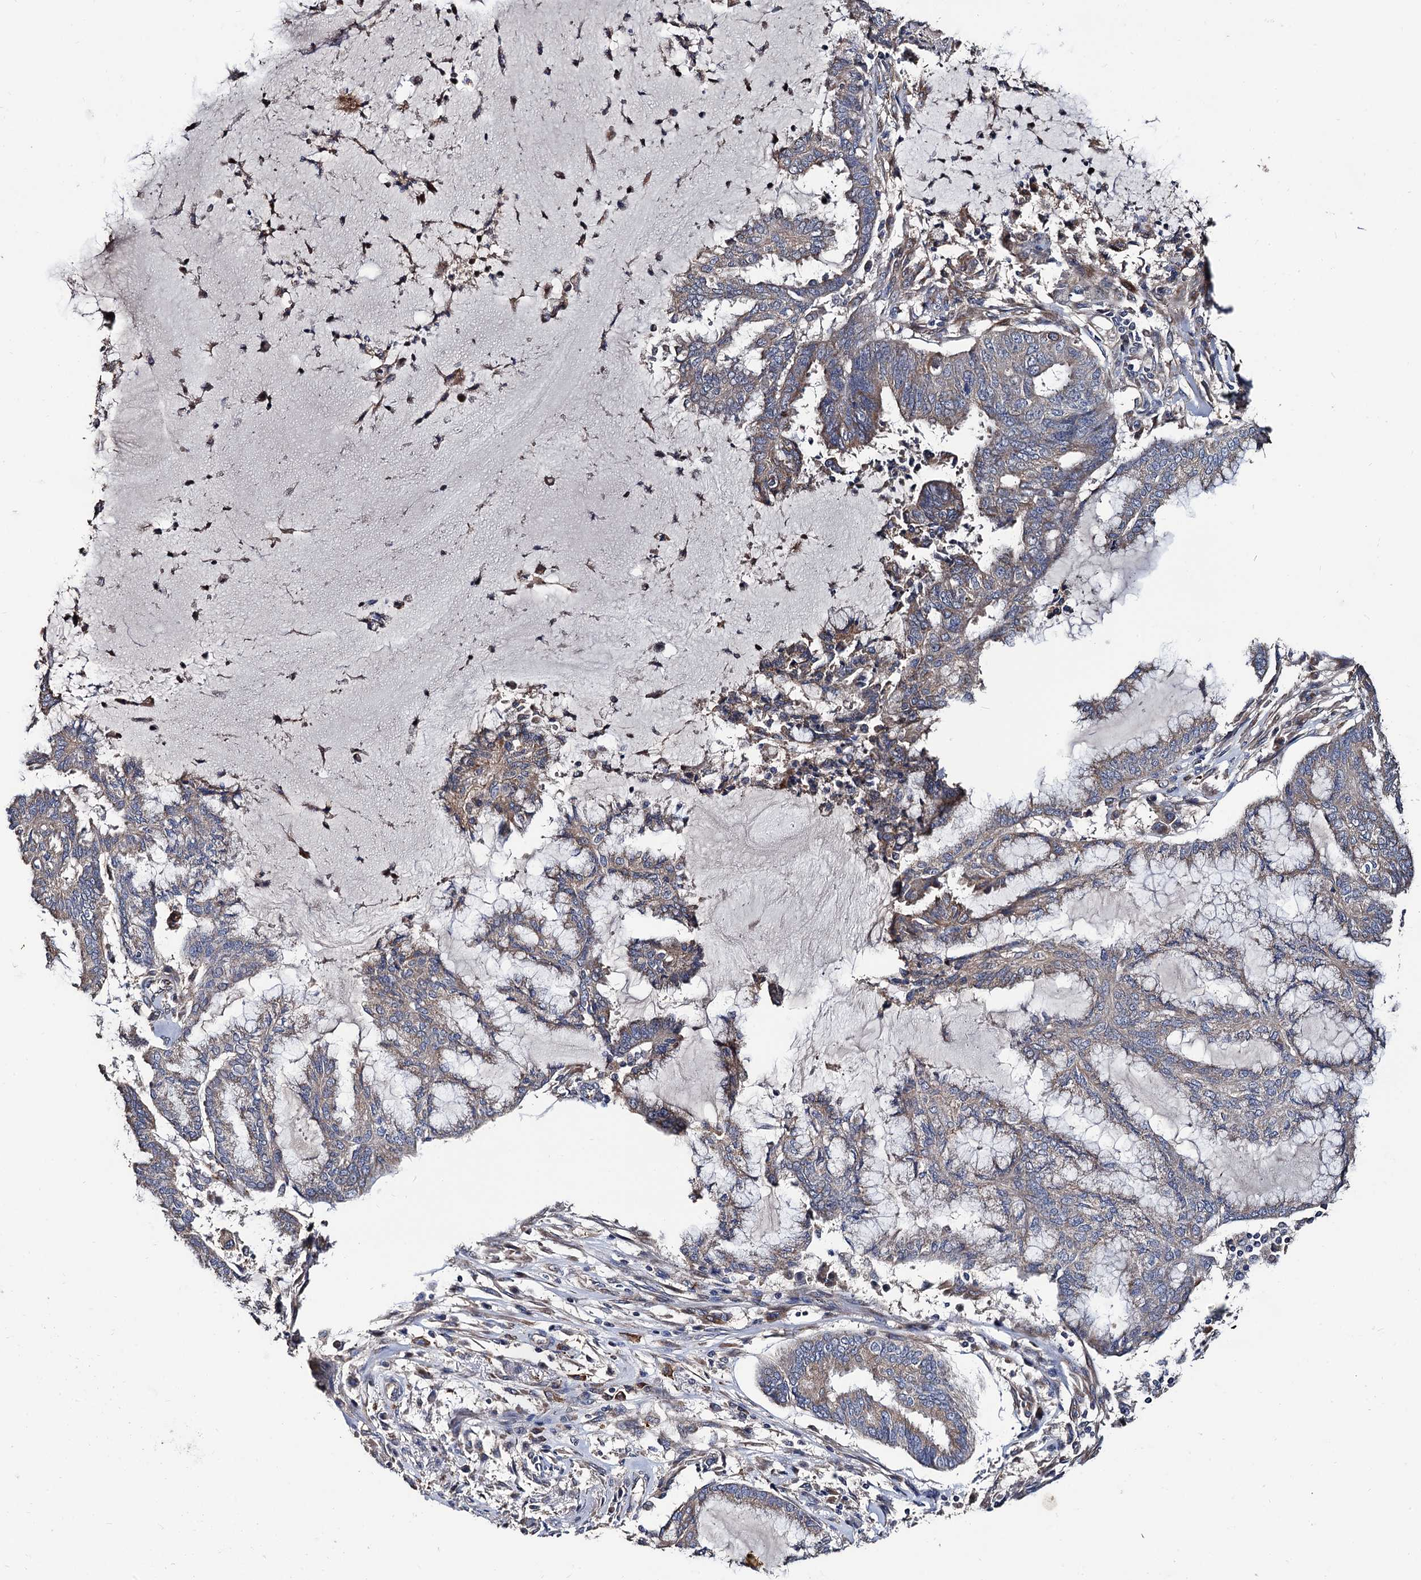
{"staining": {"intensity": "weak", "quantity": ">75%", "location": "cytoplasmic/membranous"}, "tissue": "endometrial cancer", "cell_type": "Tumor cells", "image_type": "cancer", "snomed": [{"axis": "morphology", "description": "Adenocarcinoma, NOS"}, {"axis": "topography", "description": "Endometrium"}], "caption": "Brown immunohistochemical staining in human adenocarcinoma (endometrial) exhibits weak cytoplasmic/membranous staining in approximately >75% of tumor cells.", "gene": "RASSF1", "patient": {"sex": "female", "age": 86}}